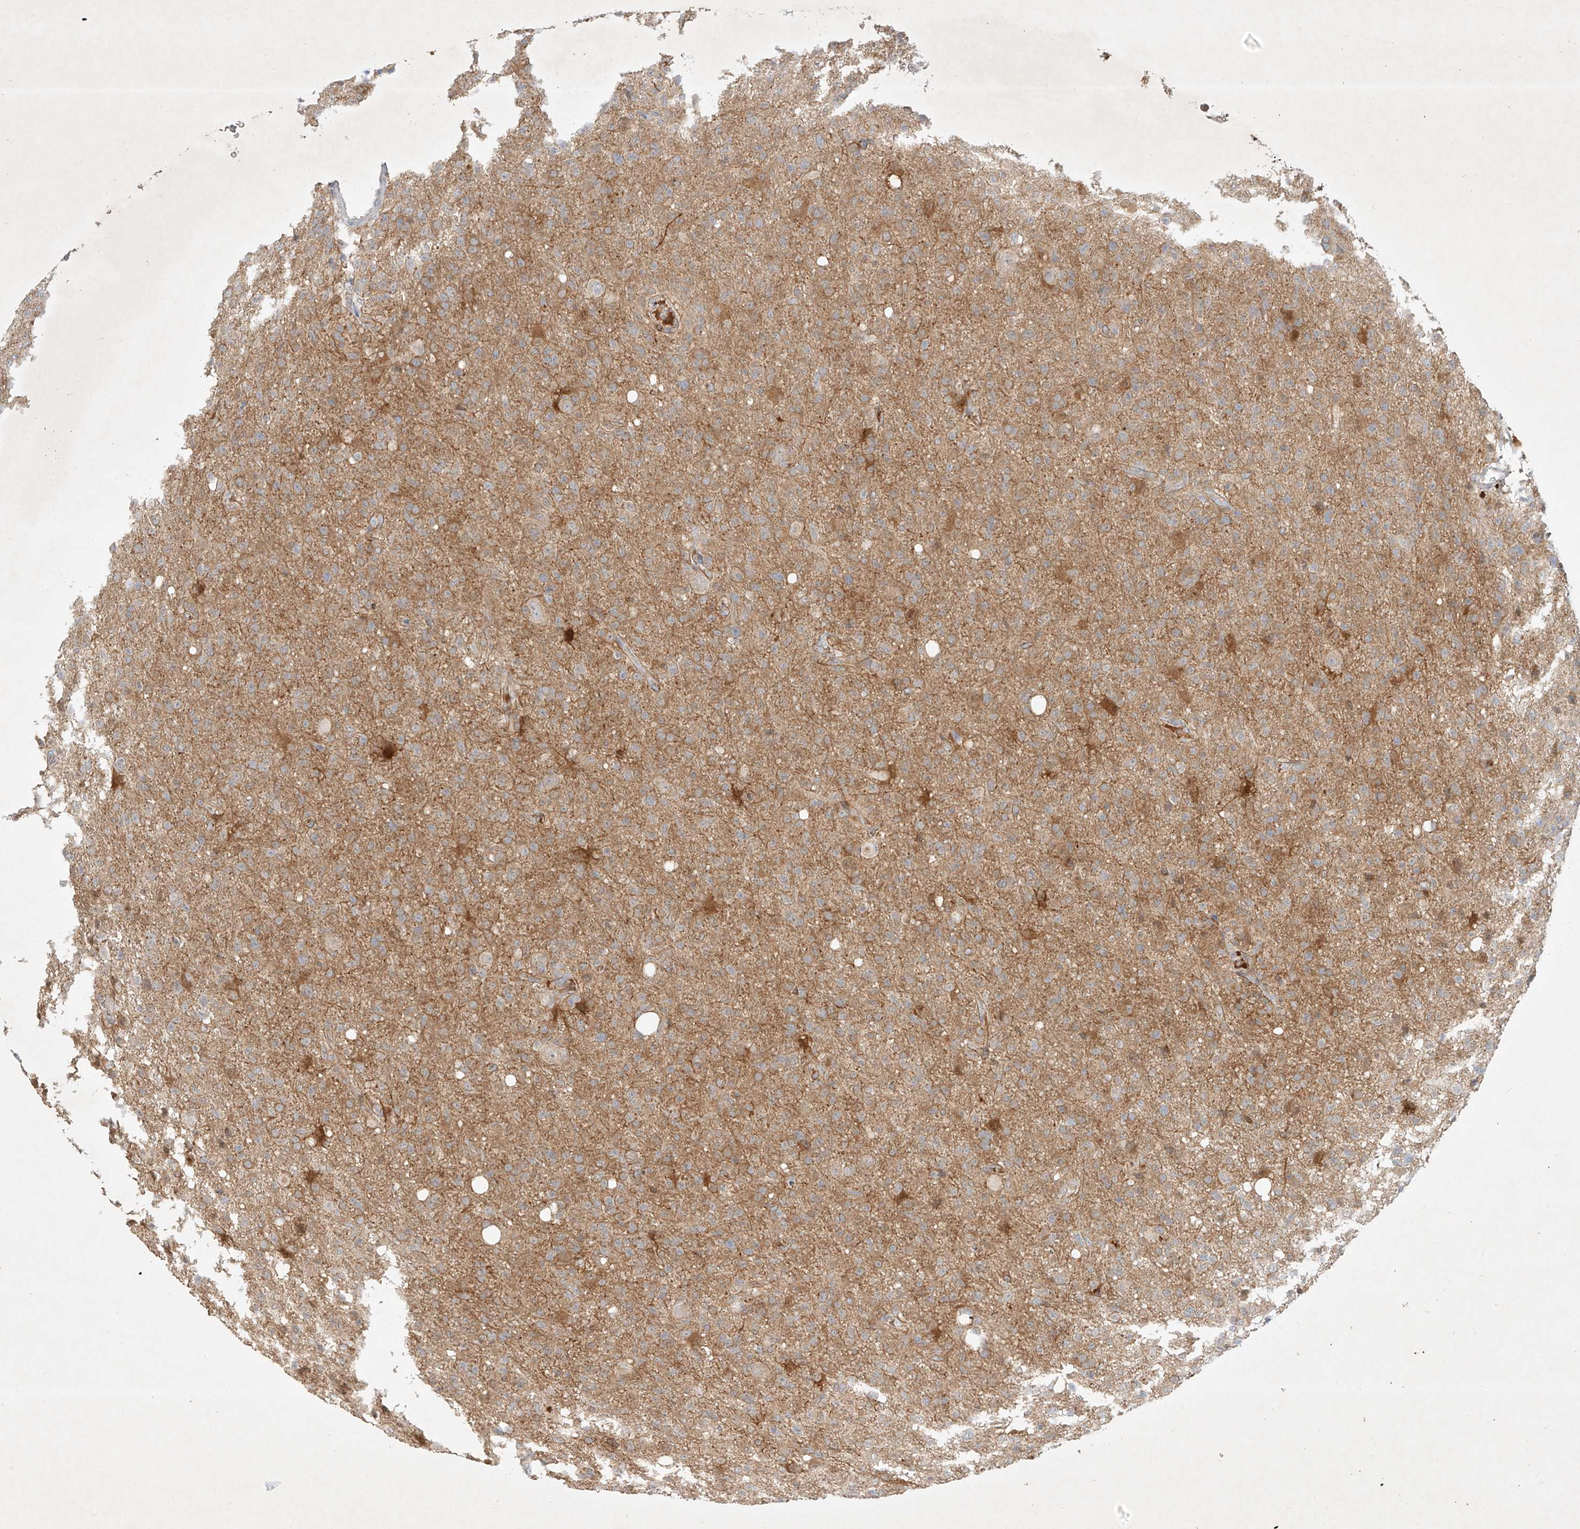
{"staining": {"intensity": "negative", "quantity": "none", "location": "none"}, "tissue": "glioma", "cell_type": "Tumor cells", "image_type": "cancer", "snomed": [{"axis": "morphology", "description": "Glioma, malignant, High grade"}, {"axis": "topography", "description": "Brain"}], "caption": "Glioma was stained to show a protein in brown. There is no significant positivity in tumor cells.", "gene": "KPNA7", "patient": {"sex": "female", "age": 57}}